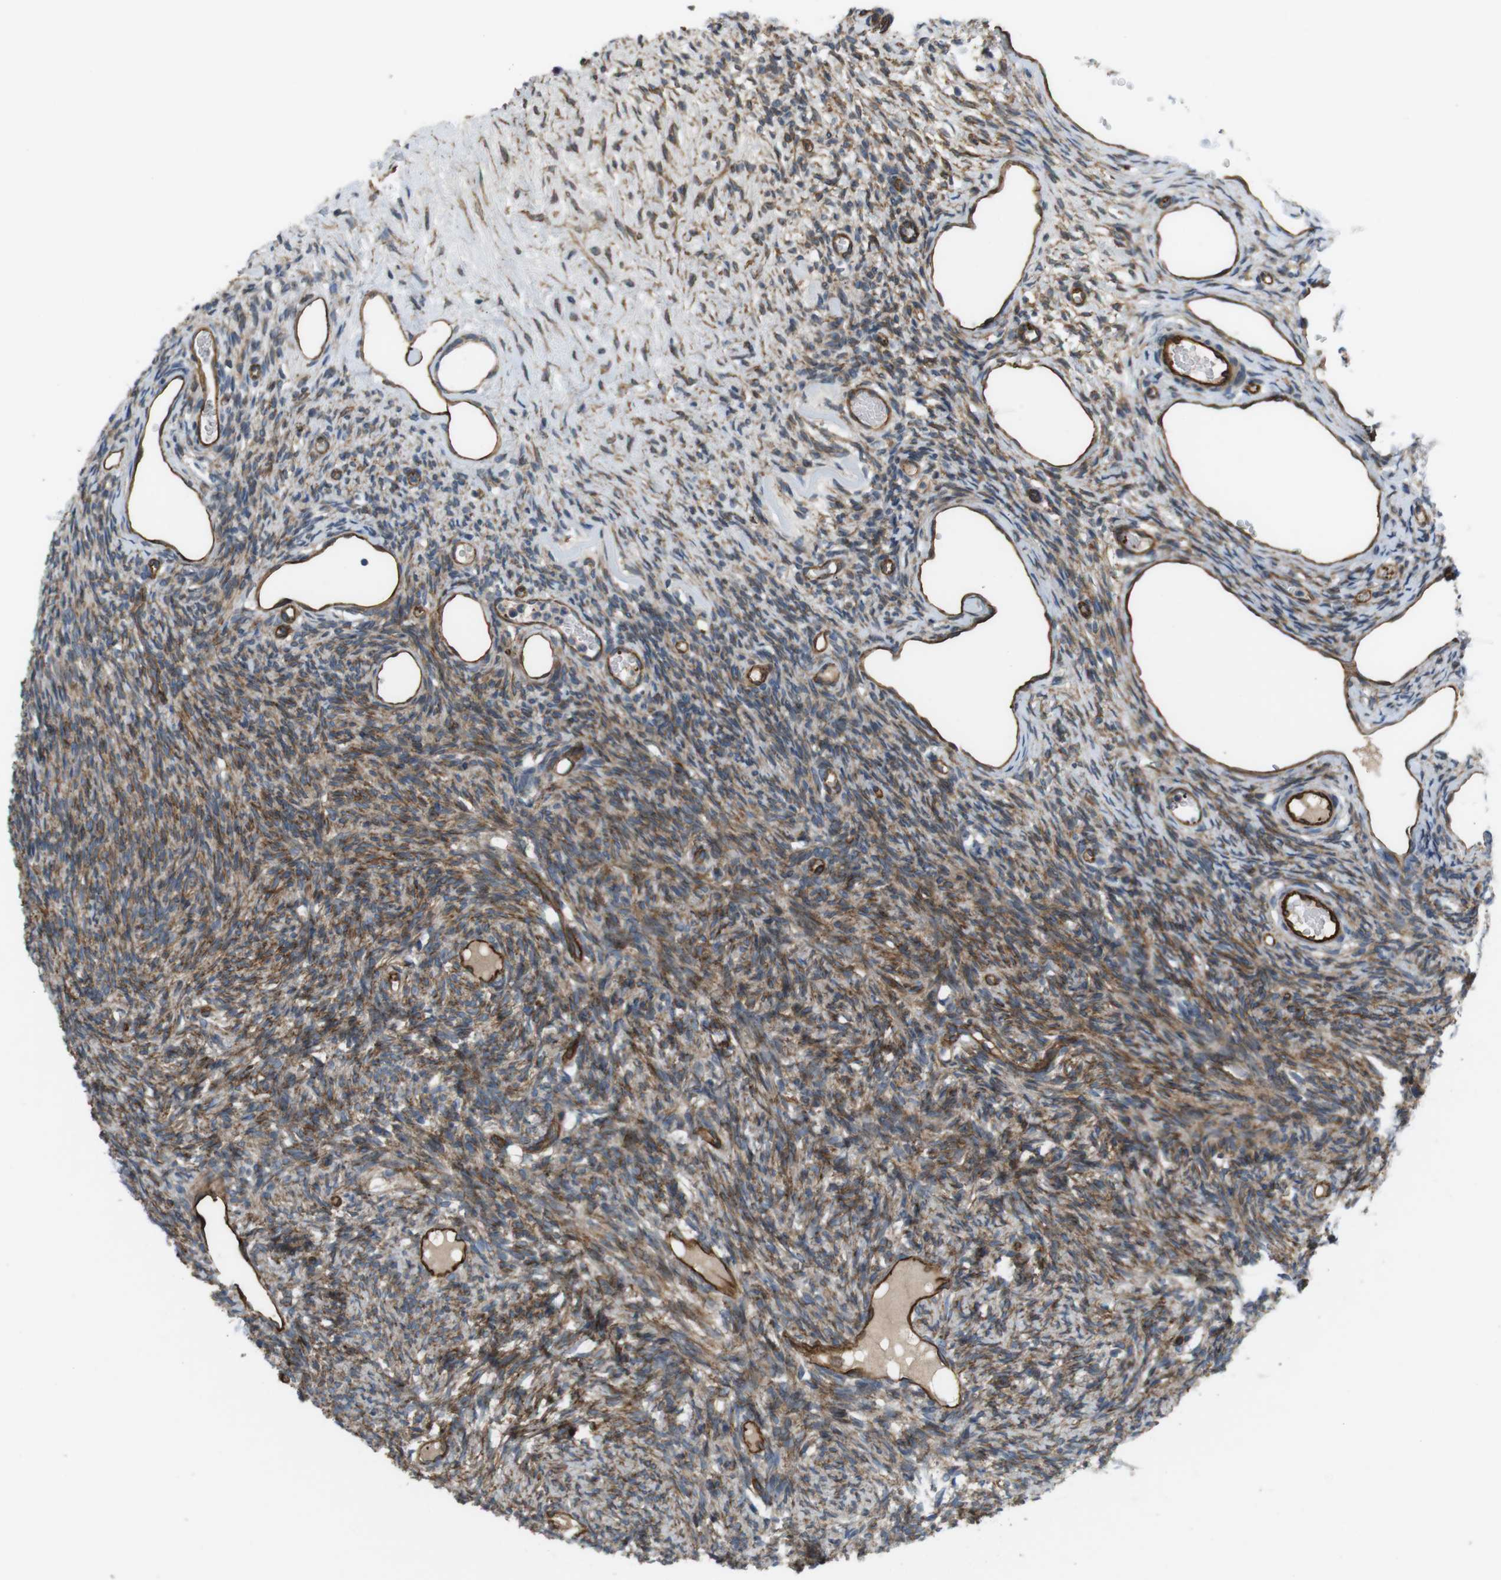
{"staining": {"intensity": "moderate", "quantity": ">75%", "location": "cytoplasmic/membranous"}, "tissue": "ovary", "cell_type": "Ovarian stroma cells", "image_type": "normal", "snomed": [{"axis": "morphology", "description": "Normal tissue, NOS"}, {"axis": "topography", "description": "Ovary"}], "caption": "This image reveals immunohistochemistry (IHC) staining of unremarkable human ovary, with medium moderate cytoplasmic/membranous positivity in approximately >75% of ovarian stroma cells.", "gene": "BVES", "patient": {"sex": "female", "age": 33}}